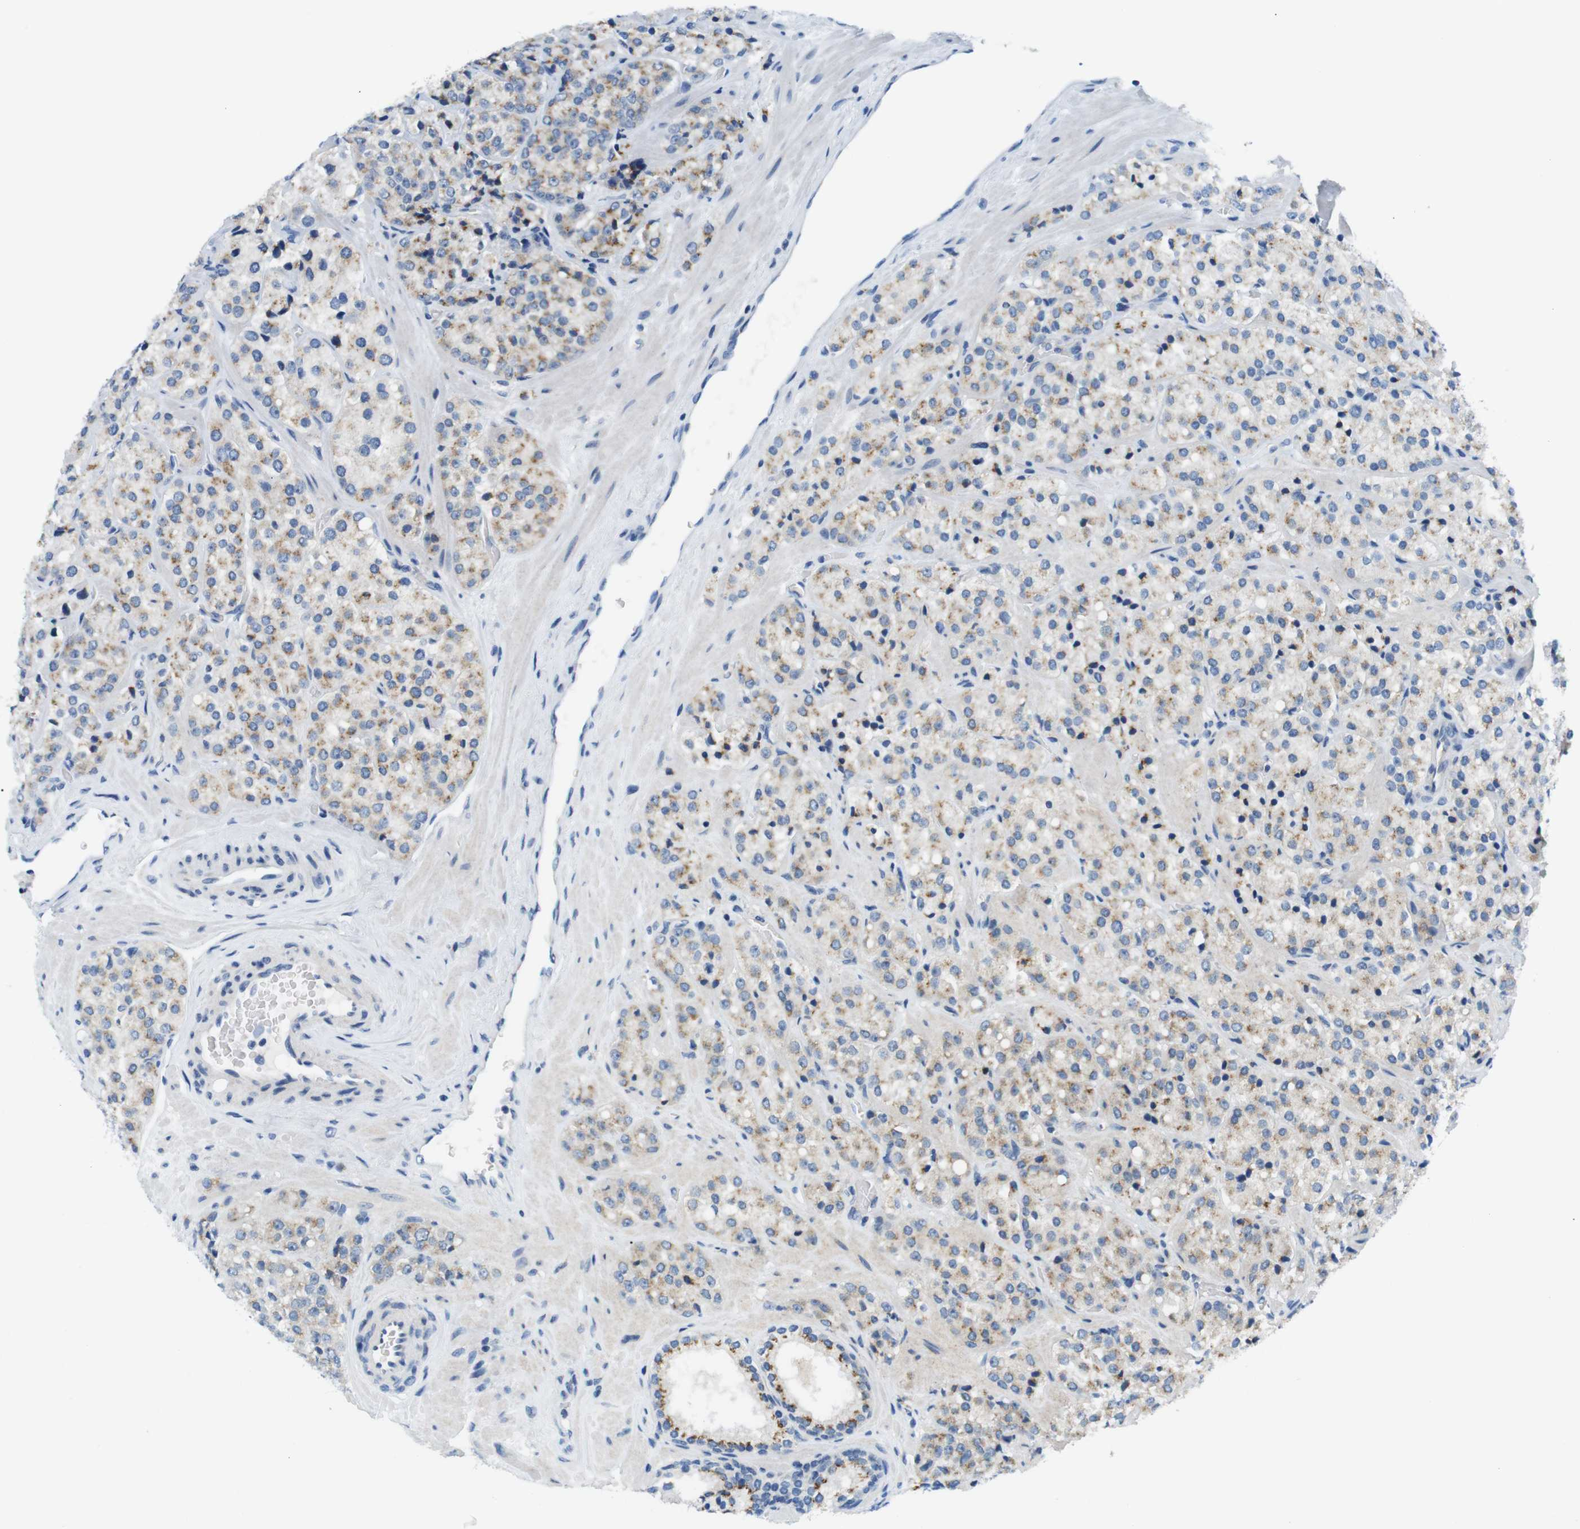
{"staining": {"intensity": "weak", "quantity": ">75%", "location": "cytoplasmic/membranous"}, "tissue": "prostate cancer", "cell_type": "Tumor cells", "image_type": "cancer", "snomed": [{"axis": "morphology", "description": "Adenocarcinoma, High grade"}, {"axis": "topography", "description": "Prostate"}], "caption": "Prostate cancer (high-grade adenocarcinoma) stained with immunohistochemistry (IHC) reveals weak cytoplasmic/membranous staining in about >75% of tumor cells.", "gene": "GOLGA2", "patient": {"sex": "male", "age": 64}}